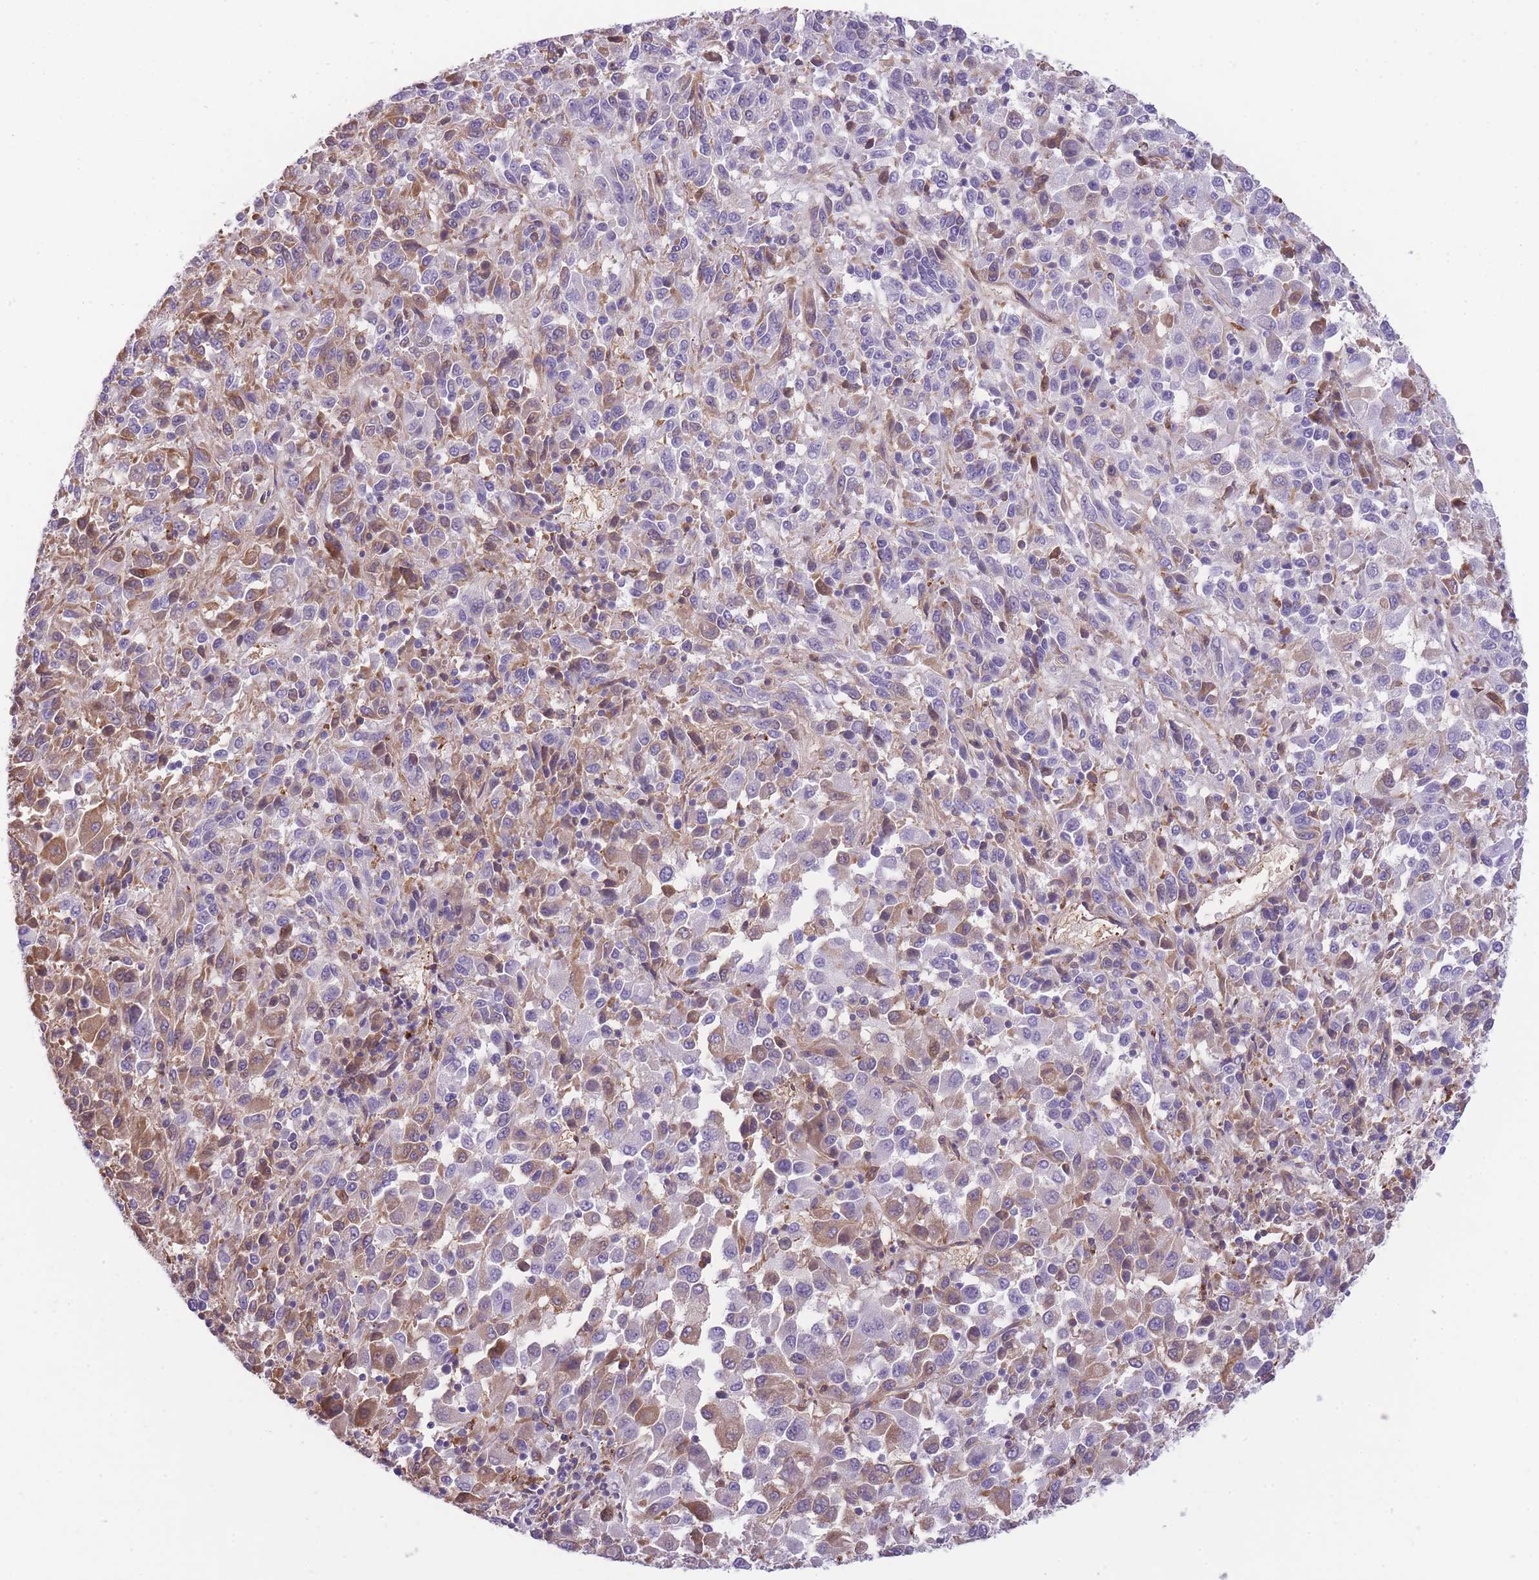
{"staining": {"intensity": "weak", "quantity": "<25%", "location": "cytoplasmic/membranous"}, "tissue": "melanoma", "cell_type": "Tumor cells", "image_type": "cancer", "snomed": [{"axis": "morphology", "description": "Malignant melanoma, Metastatic site"}, {"axis": "topography", "description": "Lung"}], "caption": "Immunohistochemistry photomicrograph of neoplastic tissue: human malignant melanoma (metastatic site) stained with DAB exhibits no significant protein staining in tumor cells. (DAB (3,3'-diaminobenzidine) immunohistochemistry (IHC), high magnification).", "gene": "GNAT1", "patient": {"sex": "male", "age": 64}}